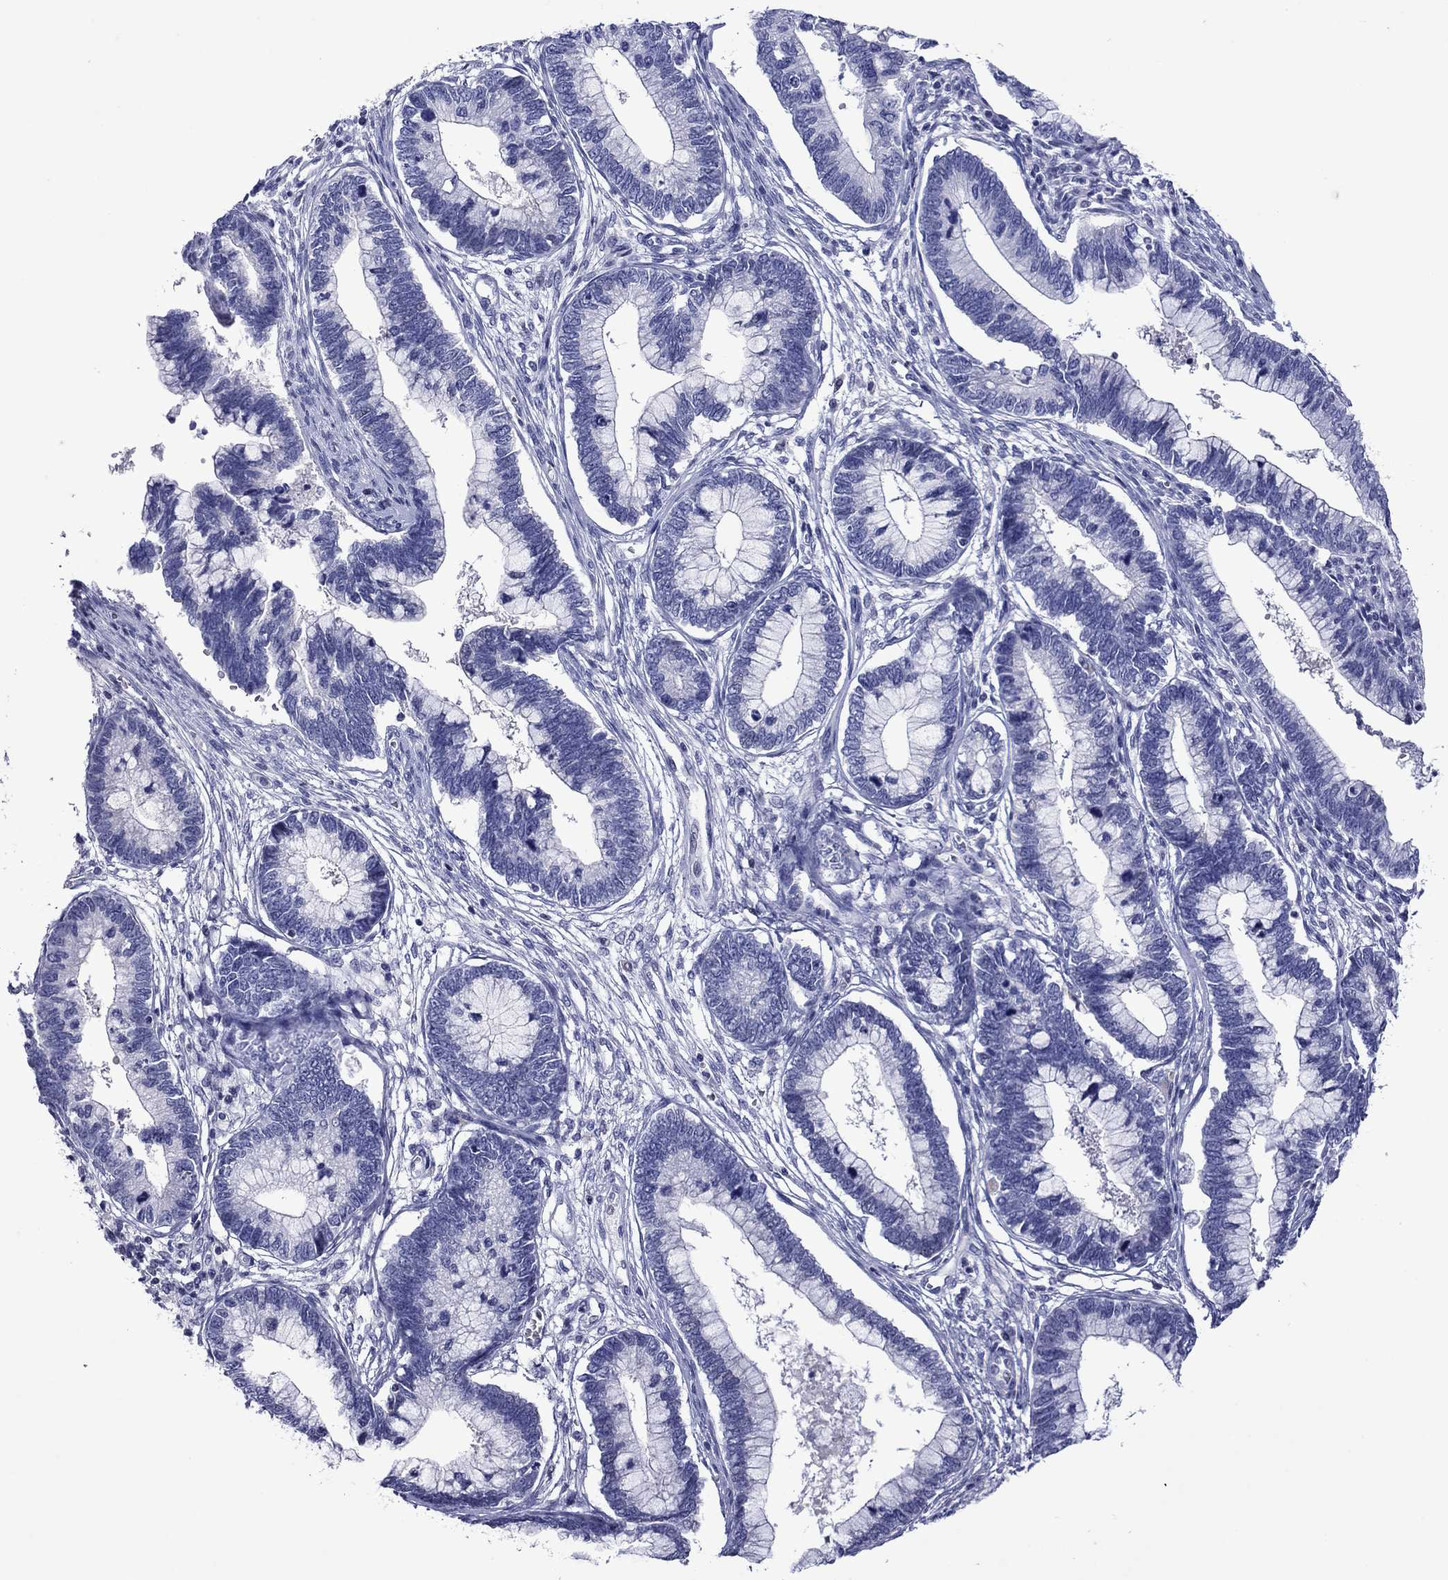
{"staining": {"intensity": "negative", "quantity": "none", "location": "none"}, "tissue": "cervical cancer", "cell_type": "Tumor cells", "image_type": "cancer", "snomed": [{"axis": "morphology", "description": "Adenocarcinoma, NOS"}, {"axis": "topography", "description": "Cervix"}], "caption": "High magnification brightfield microscopy of adenocarcinoma (cervical) stained with DAB (brown) and counterstained with hematoxylin (blue): tumor cells show no significant positivity.", "gene": "PIWIL1", "patient": {"sex": "female", "age": 44}}